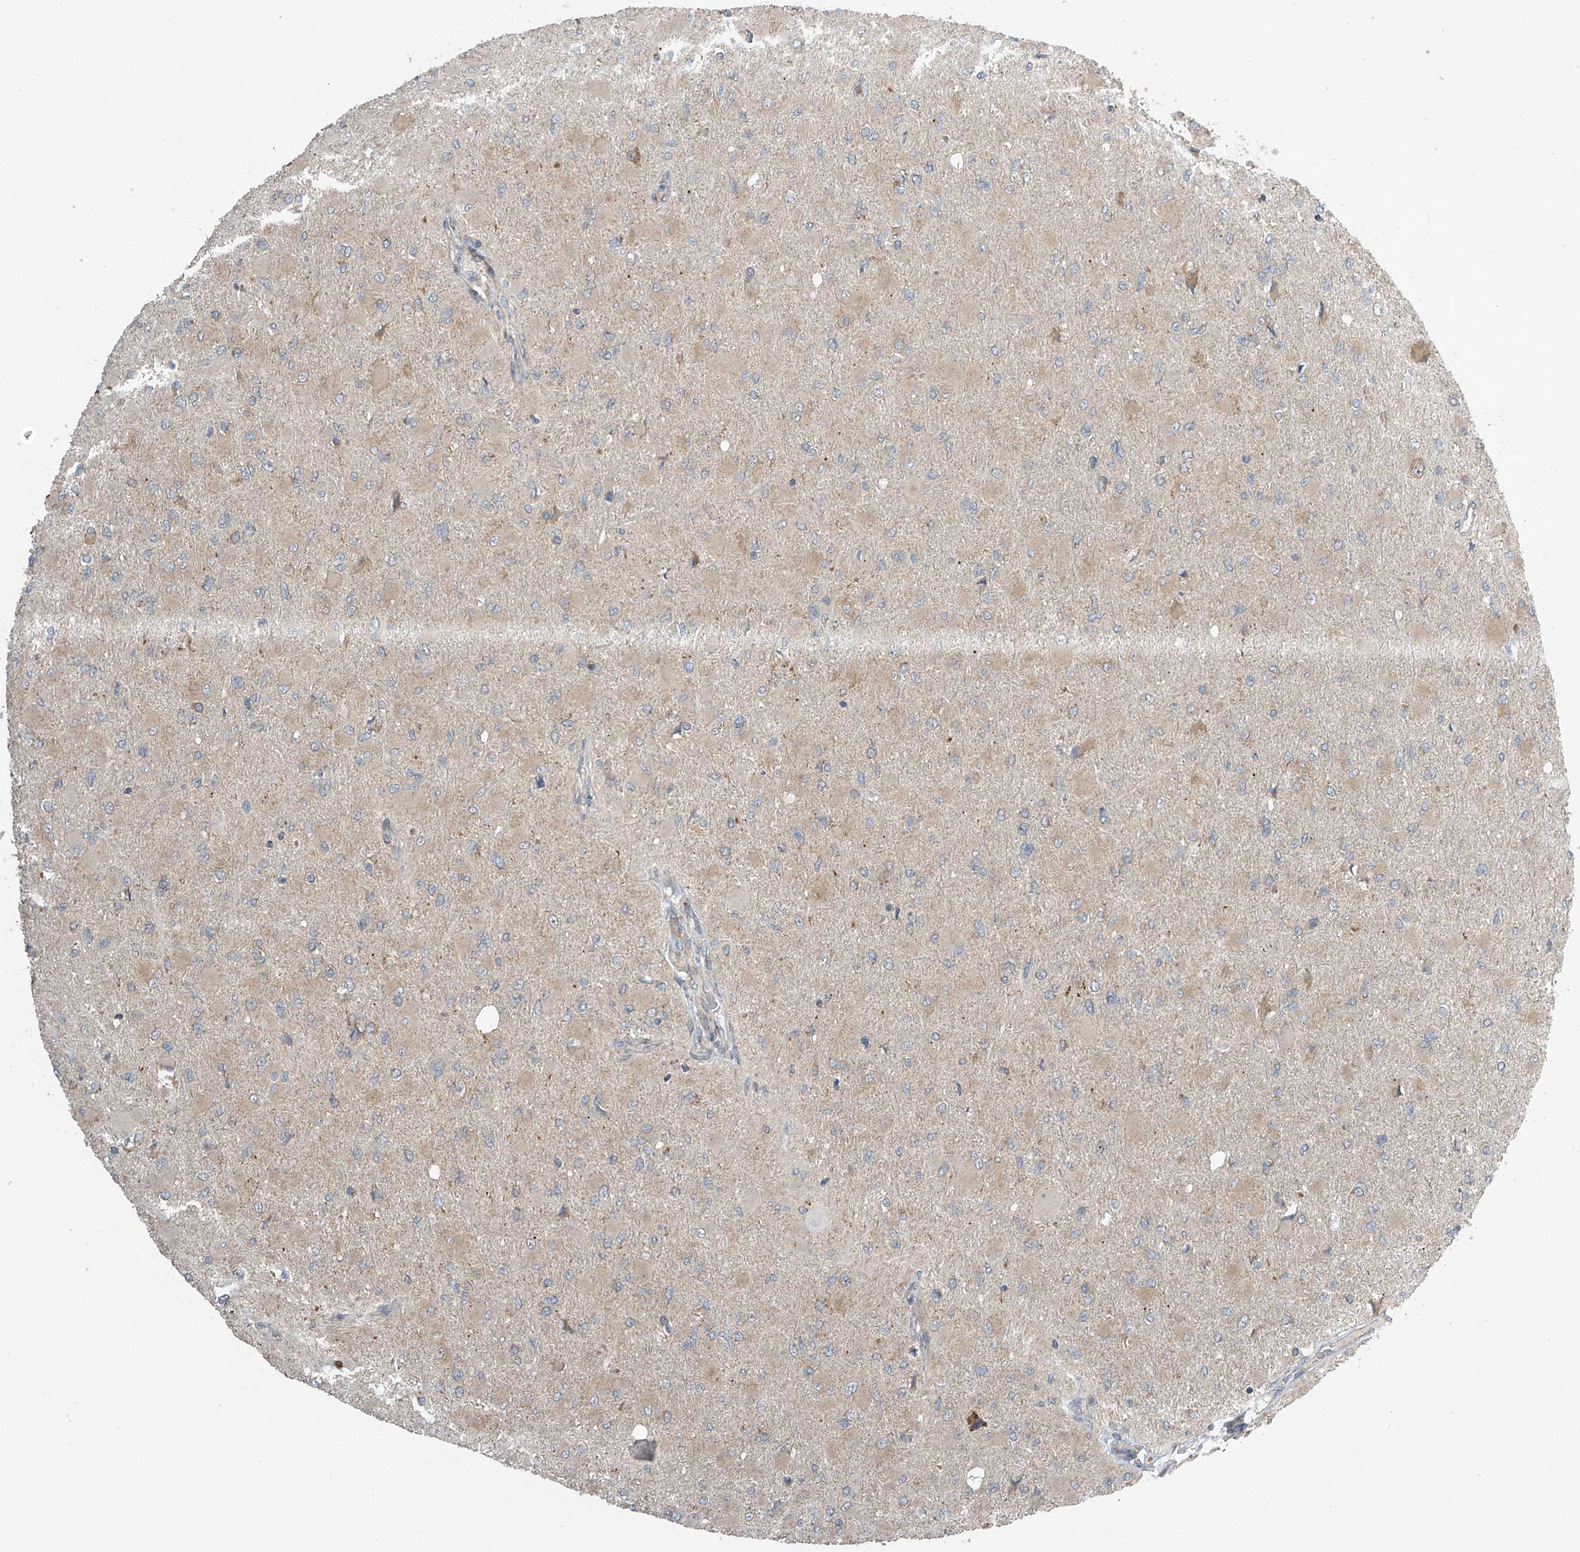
{"staining": {"intensity": "weak", "quantity": "<25%", "location": "cytoplasmic/membranous"}, "tissue": "glioma", "cell_type": "Tumor cells", "image_type": "cancer", "snomed": [{"axis": "morphology", "description": "Glioma, malignant, High grade"}, {"axis": "topography", "description": "Cerebral cortex"}], "caption": "A histopathology image of human glioma is negative for staining in tumor cells. (Stains: DAB IHC with hematoxylin counter stain, Microscopy: brightfield microscopy at high magnification).", "gene": "PNPT1", "patient": {"sex": "female", "age": 36}}